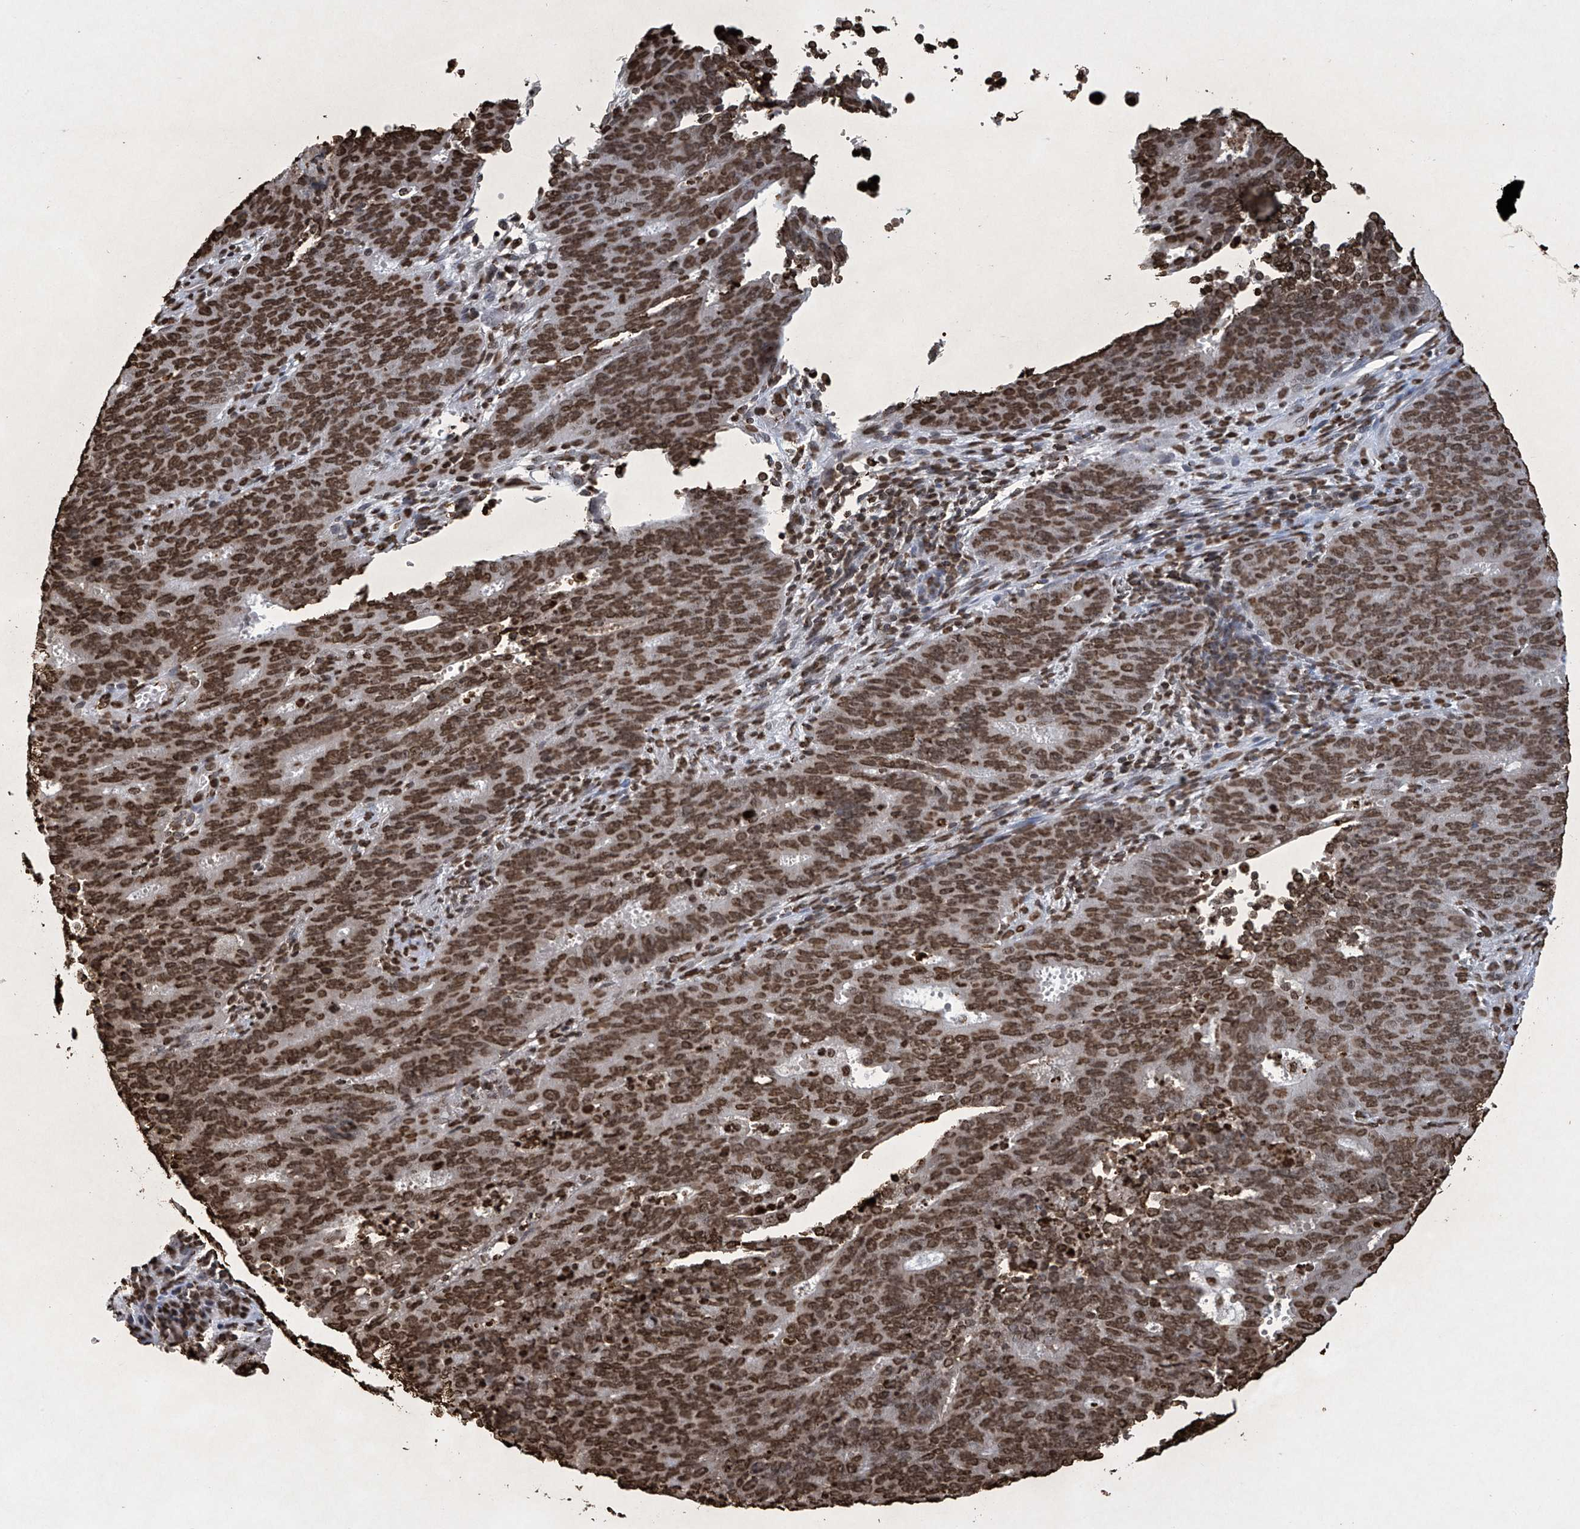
{"staining": {"intensity": "strong", "quantity": ">75%", "location": "nuclear"}, "tissue": "cervical cancer", "cell_type": "Tumor cells", "image_type": "cancer", "snomed": [{"axis": "morphology", "description": "Adenocarcinoma, NOS"}, {"axis": "topography", "description": "Cervix"}], "caption": "Tumor cells reveal strong nuclear expression in approximately >75% of cells in cervical cancer. The staining is performed using DAB brown chromogen to label protein expression. The nuclei are counter-stained blue using hematoxylin.", "gene": "H3-3A", "patient": {"sex": "female", "age": 44}}